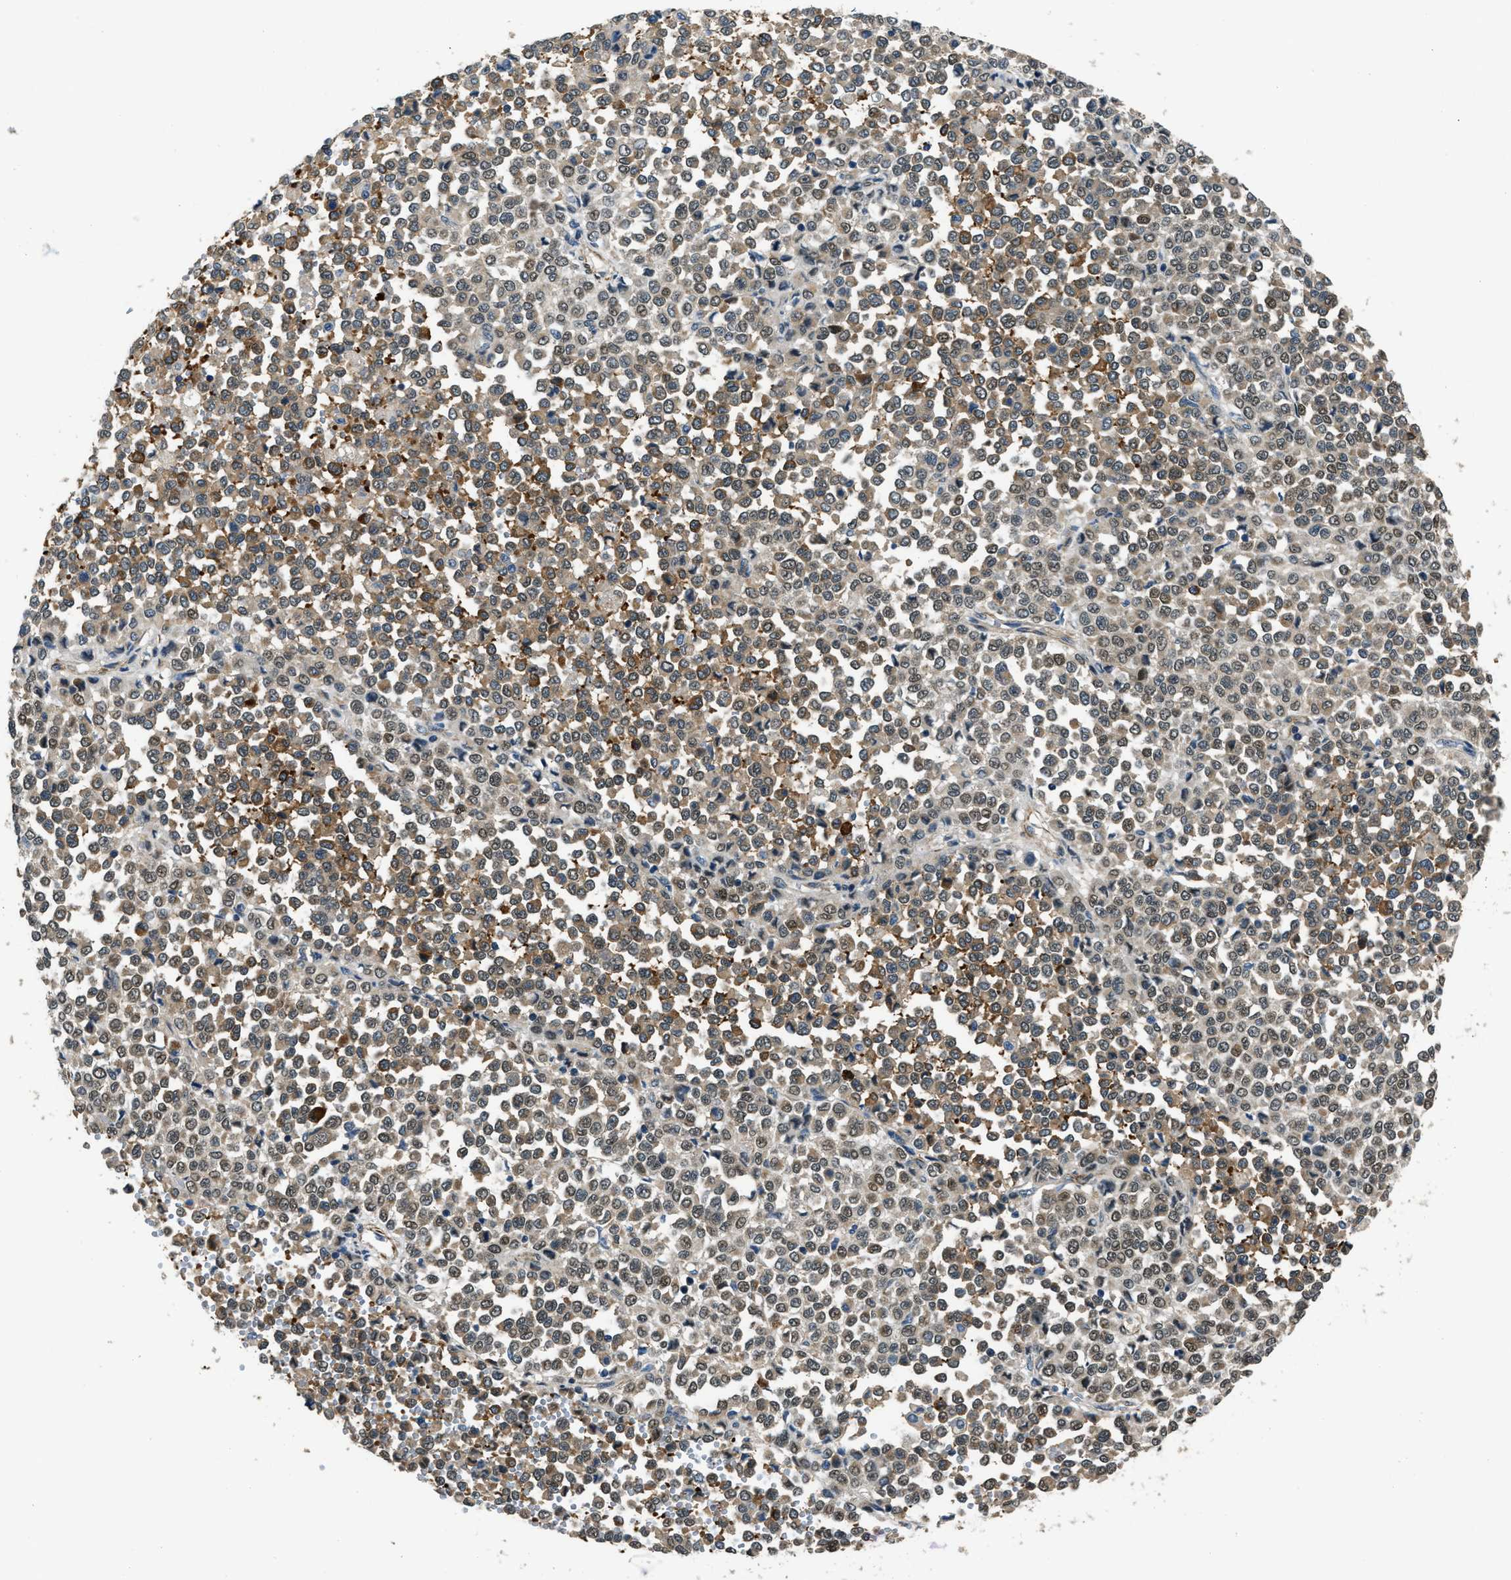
{"staining": {"intensity": "moderate", "quantity": ">75%", "location": "cytoplasmic/membranous"}, "tissue": "melanoma", "cell_type": "Tumor cells", "image_type": "cancer", "snomed": [{"axis": "morphology", "description": "Malignant melanoma, Metastatic site"}, {"axis": "topography", "description": "Pancreas"}], "caption": "Immunohistochemical staining of human malignant melanoma (metastatic site) demonstrates medium levels of moderate cytoplasmic/membranous protein expression in about >75% of tumor cells.", "gene": "NUDCD3", "patient": {"sex": "female", "age": 30}}